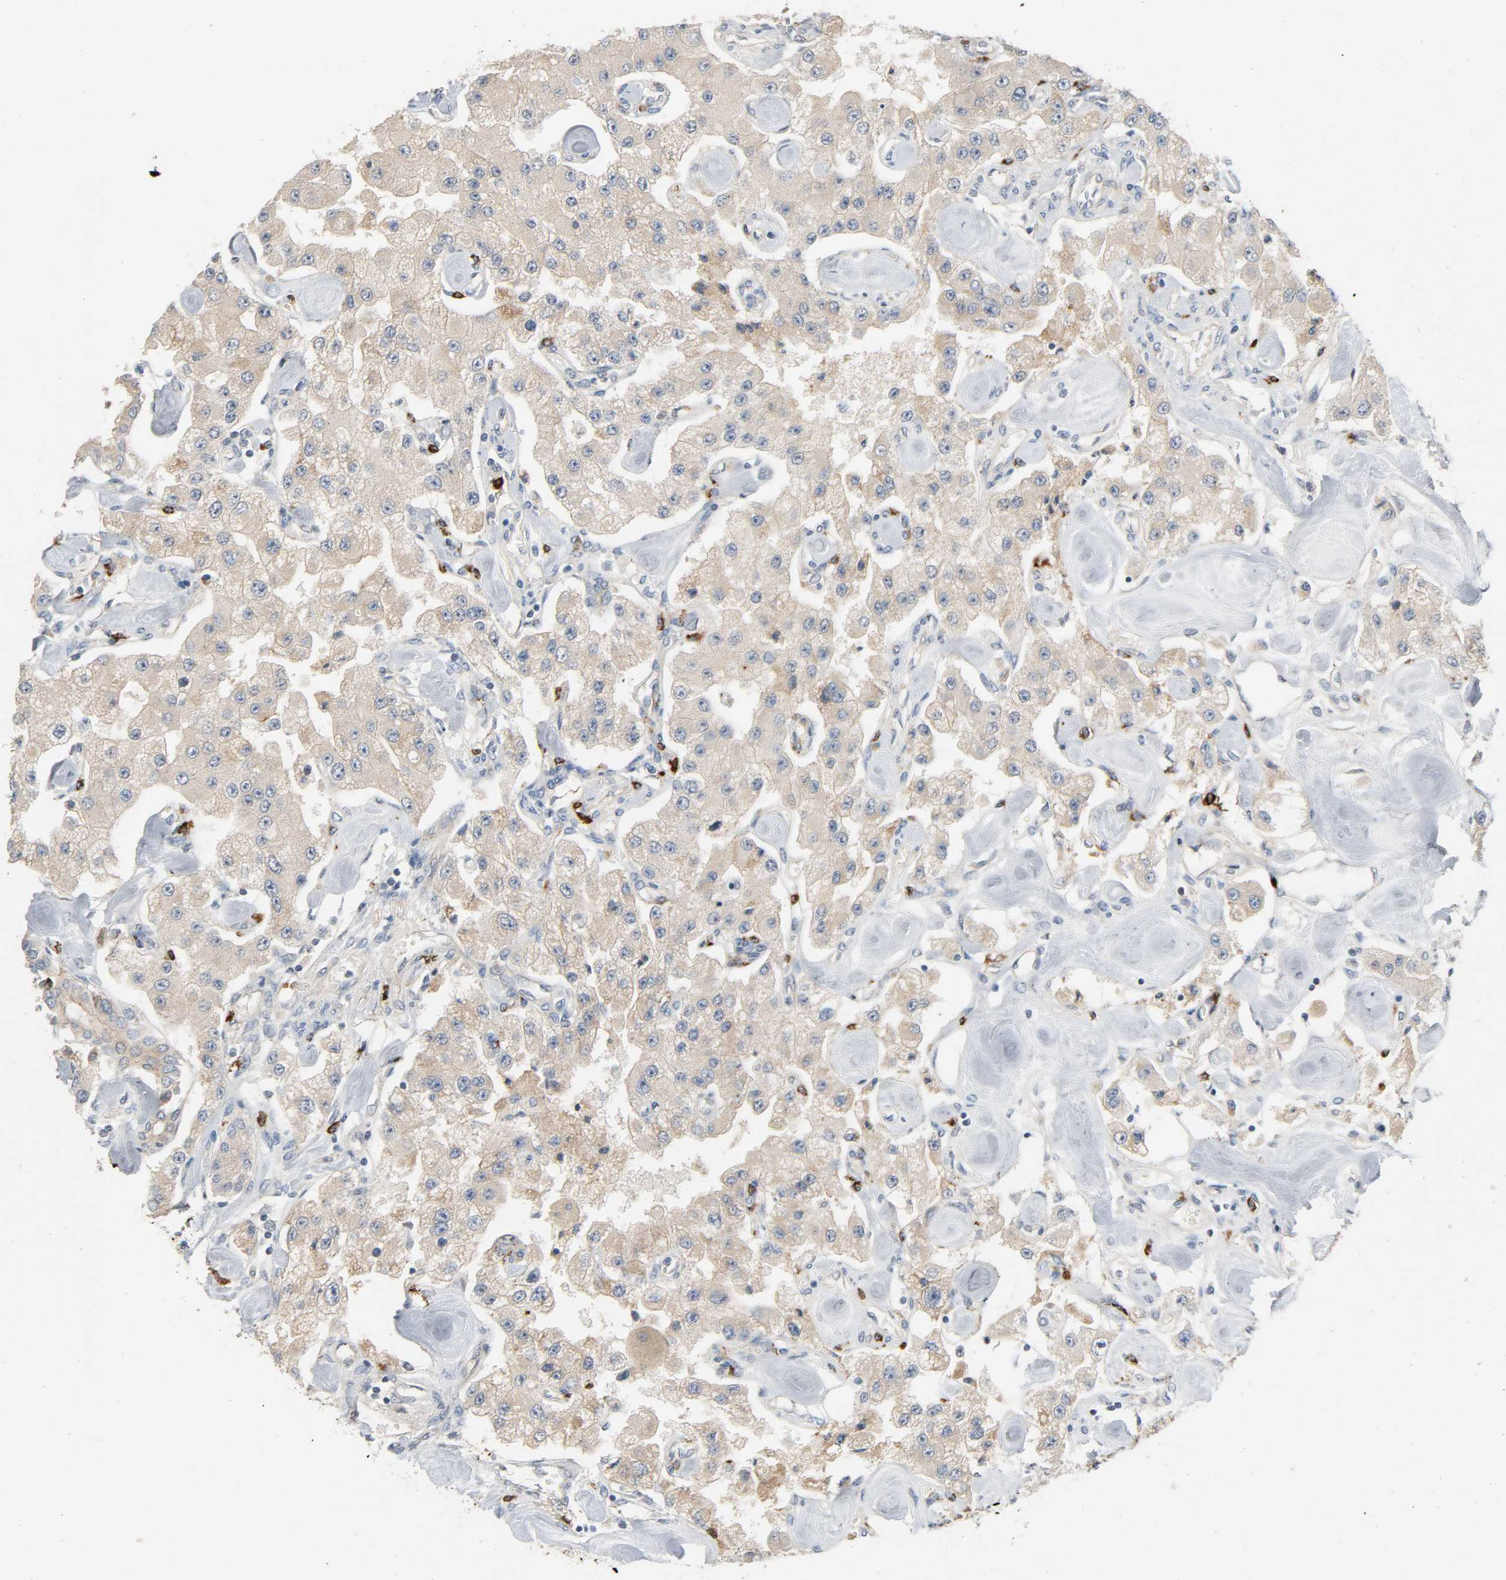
{"staining": {"intensity": "weak", "quantity": ">75%", "location": "cytoplasmic/membranous"}, "tissue": "carcinoid", "cell_type": "Tumor cells", "image_type": "cancer", "snomed": [{"axis": "morphology", "description": "Carcinoid, malignant, NOS"}, {"axis": "topography", "description": "Pancreas"}], "caption": "Malignant carcinoid stained with DAB IHC demonstrates low levels of weak cytoplasmic/membranous expression in approximately >75% of tumor cells. Immunohistochemistry (ihc) stains the protein in brown and the nuclei are stained blue.", "gene": "LIMCH1", "patient": {"sex": "male", "age": 41}}